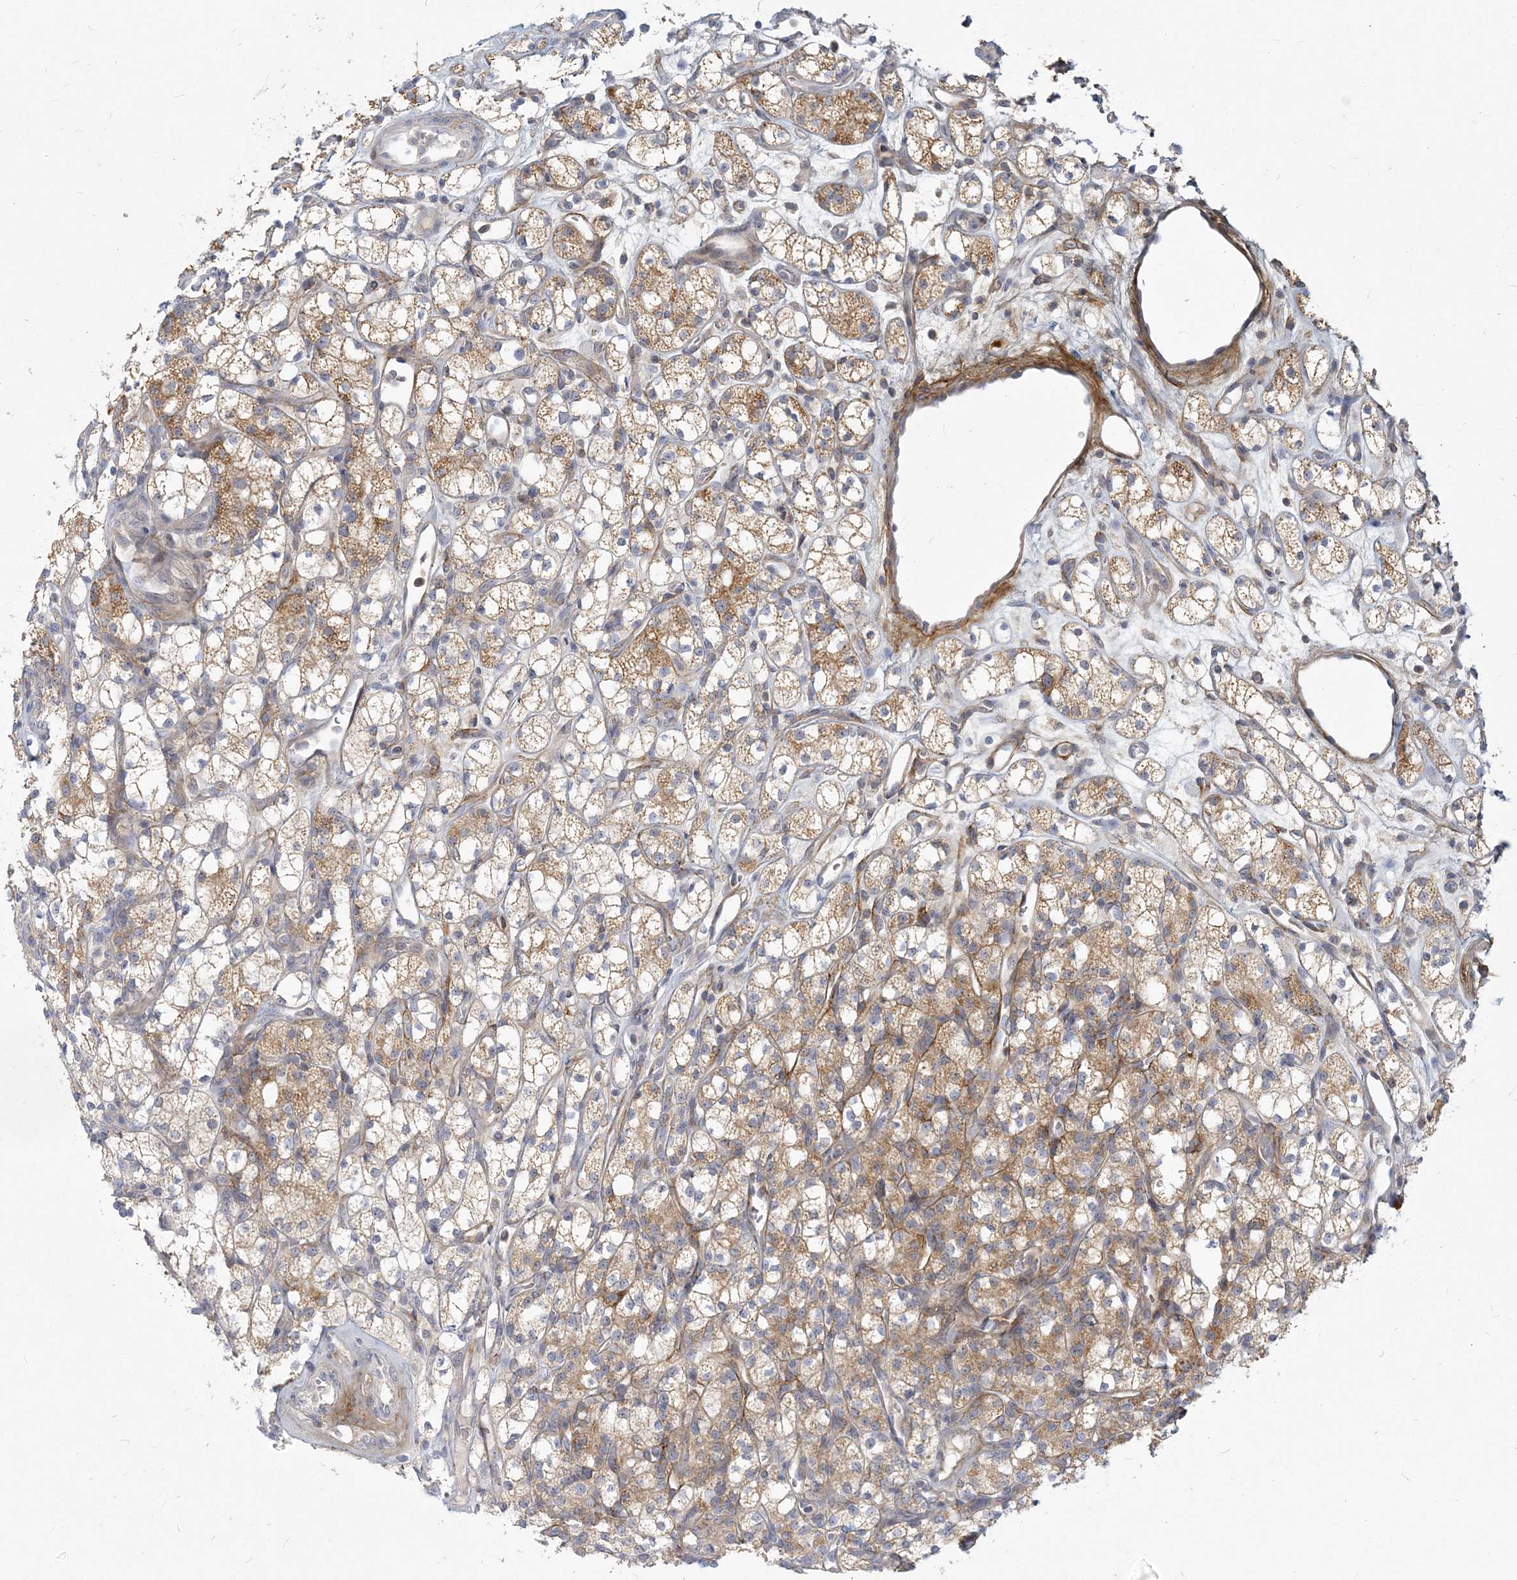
{"staining": {"intensity": "moderate", "quantity": "<25%", "location": "cytoplasmic/membranous"}, "tissue": "renal cancer", "cell_type": "Tumor cells", "image_type": "cancer", "snomed": [{"axis": "morphology", "description": "Adenocarcinoma, NOS"}, {"axis": "topography", "description": "Kidney"}], "caption": "Human renal adenocarcinoma stained with a brown dye displays moderate cytoplasmic/membranous positive staining in about <25% of tumor cells.", "gene": "GMPPA", "patient": {"sex": "male", "age": 77}}